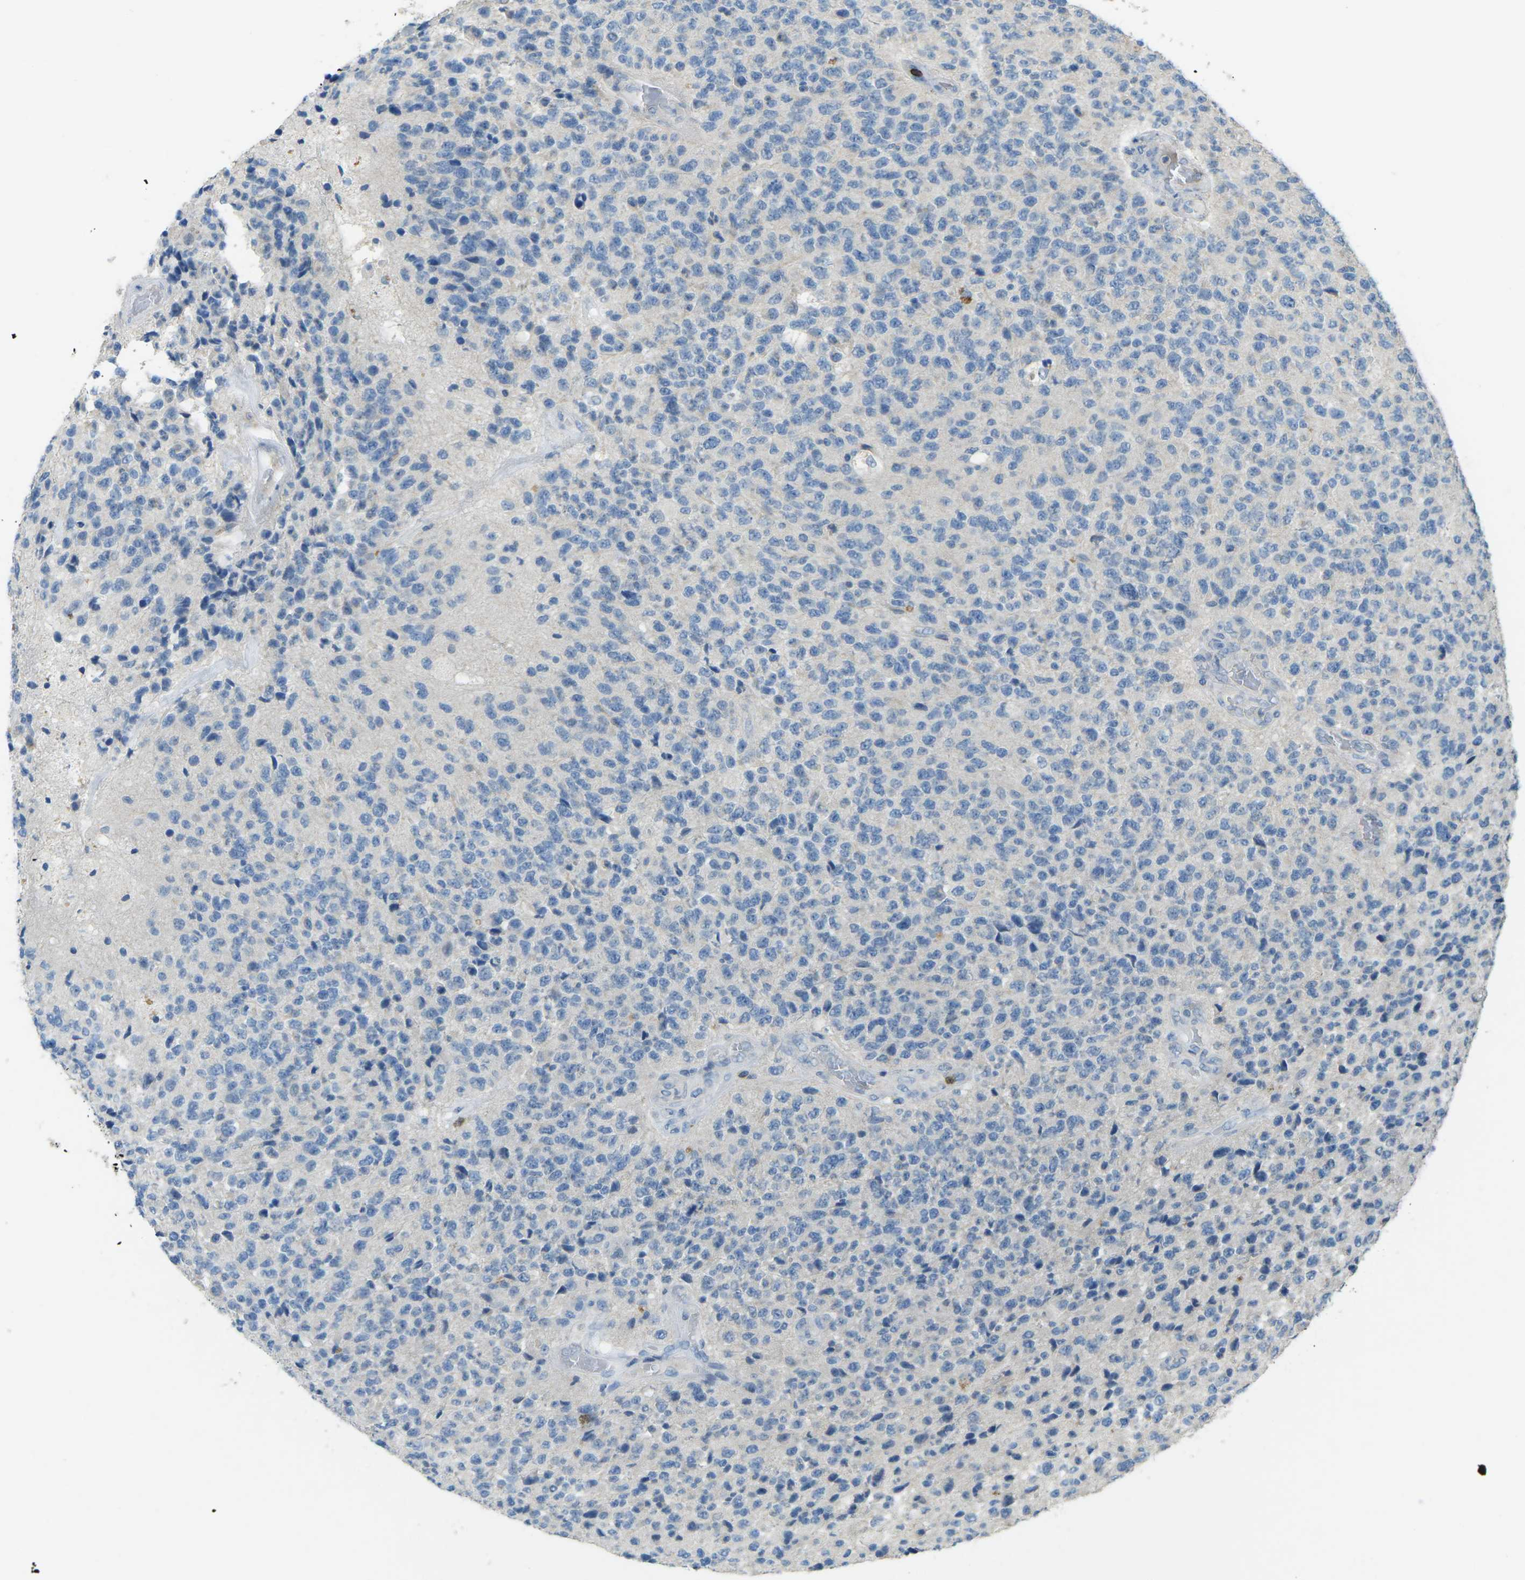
{"staining": {"intensity": "negative", "quantity": "none", "location": "none"}, "tissue": "glioma", "cell_type": "Tumor cells", "image_type": "cancer", "snomed": [{"axis": "morphology", "description": "Glioma, malignant, High grade"}, {"axis": "topography", "description": "pancreas cauda"}], "caption": "This is a micrograph of IHC staining of malignant glioma (high-grade), which shows no positivity in tumor cells.", "gene": "CD19", "patient": {"sex": "male", "age": 60}}